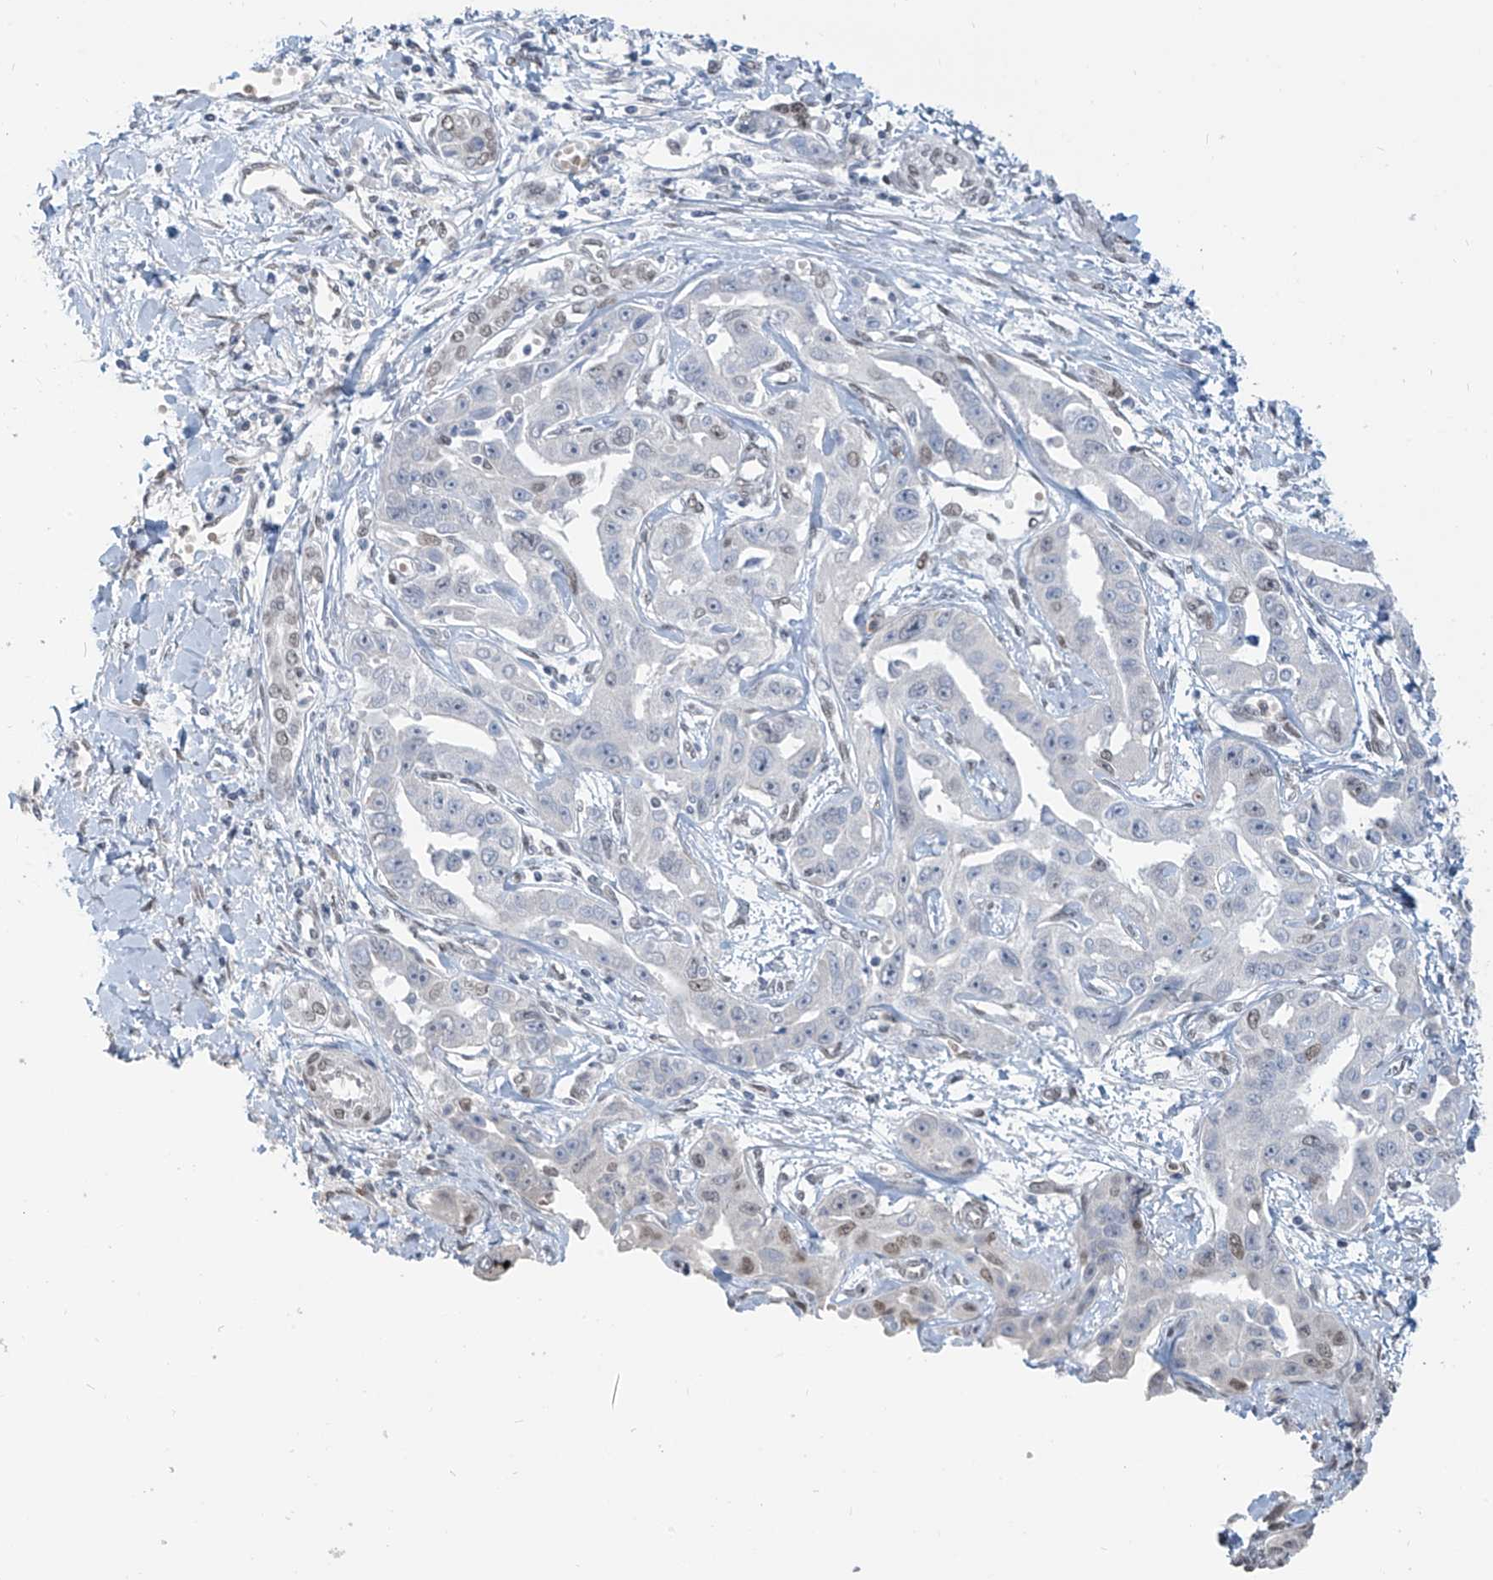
{"staining": {"intensity": "weak", "quantity": "<25%", "location": "nuclear"}, "tissue": "liver cancer", "cell_type": "Tumor cells", "image_type": "cancer", "snomed": [{"axis": "morphology", "description": "Cholangiocarcinoma"}, {"axis": "topography", "description": "Liver"}], "caption": "This is an immunohistochemistry (IHC) photomicrograph of human cholangiocarcinoma (liver). There is no expression in tumor cells.", "gene": "MCM9", "patient": {"sex": "male", "age": 59}}